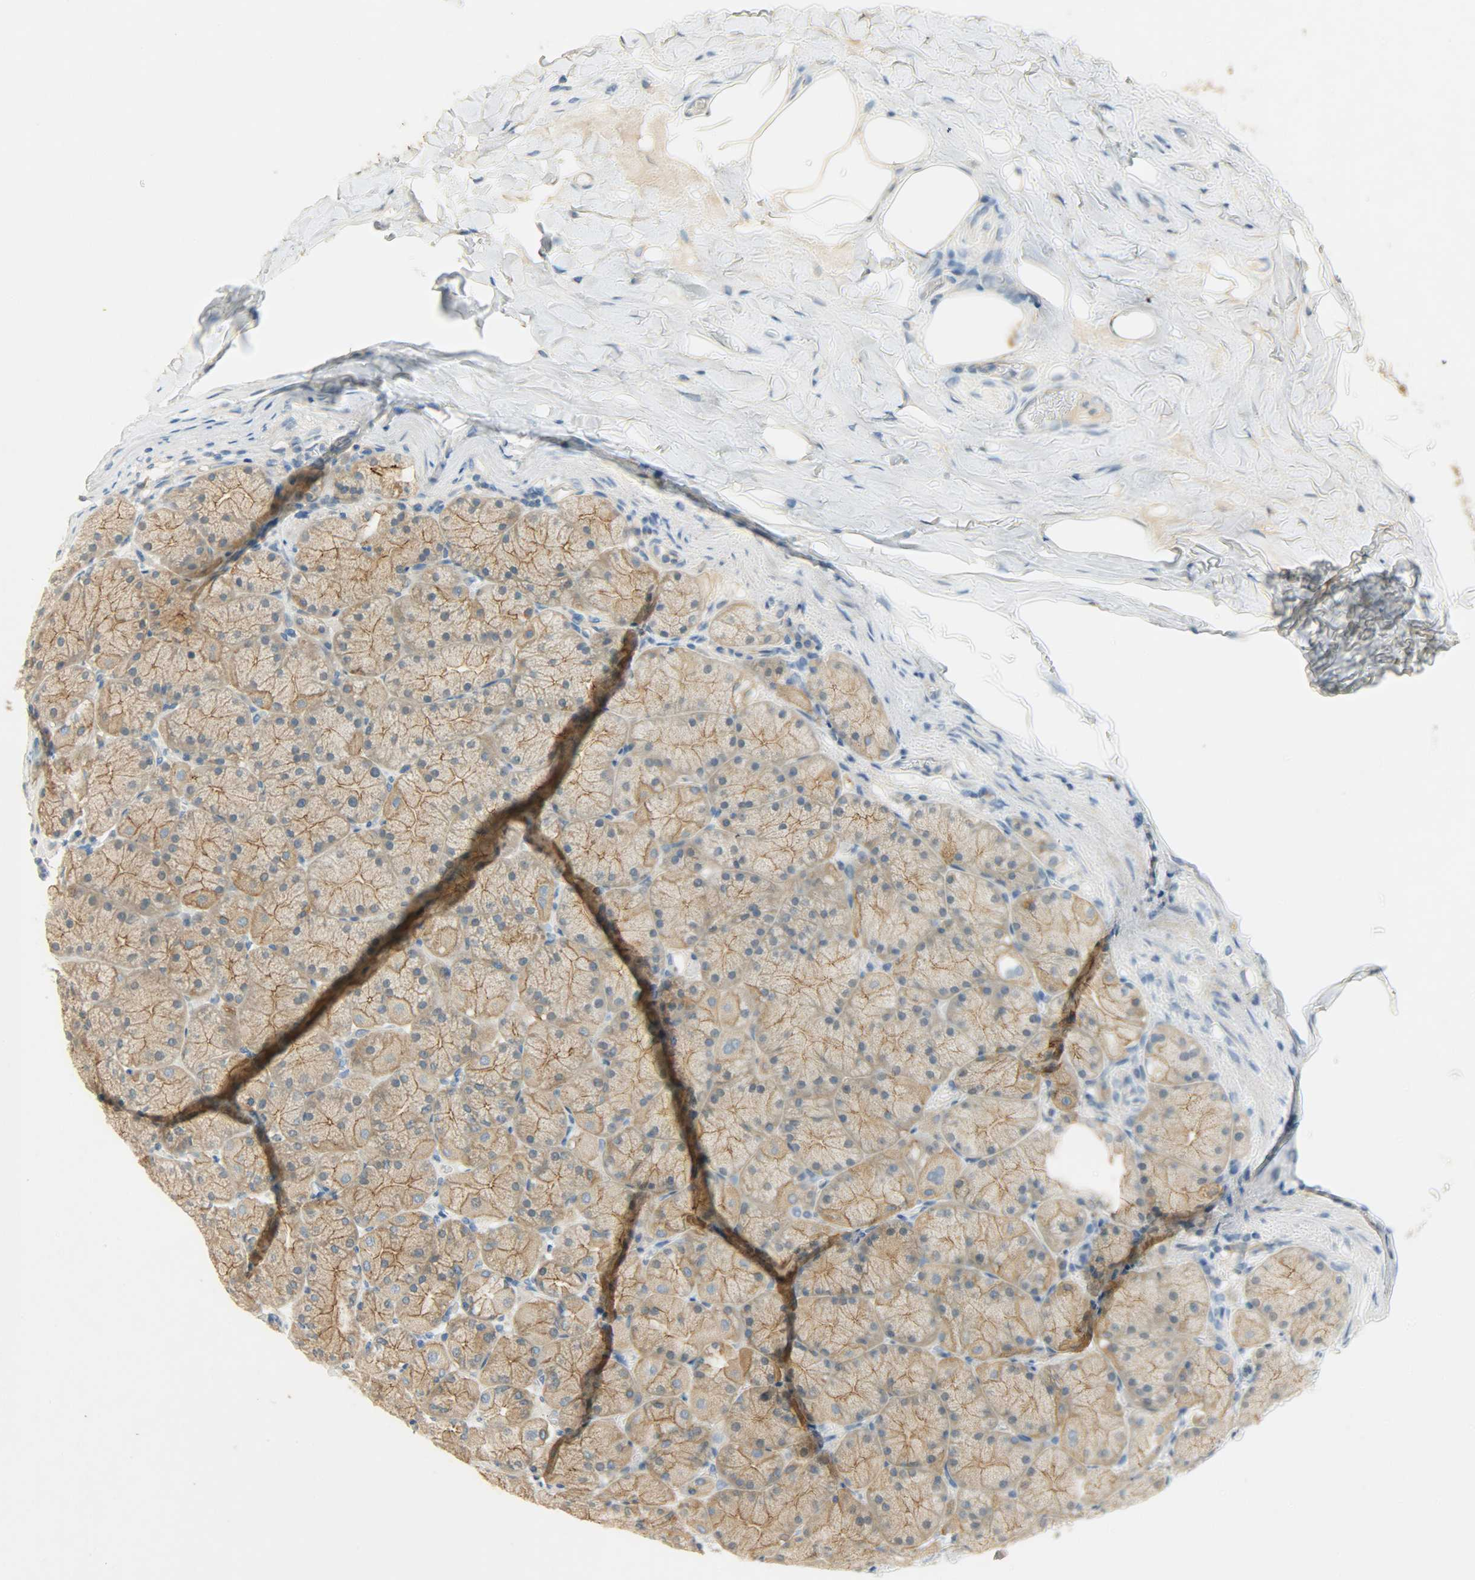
{"staining": {"intensity": "moderate", "quantity": ">75%", "location": "cytoplasmic/membranous"}, "tissue": "stomach", "cell_type": "Glandular cells", "image_type": "normal", "snomed": [{"axis": "morphology", "description": "Normal tissue, NOS"}, {"axis": "topography", "description": "Stomach, upper"}], "caption": "Immunohistochemical staining of unremarkable stomach demonstrates moderate cytoplasmic/membranous protein expression in about >75% of glandular cells. (DAB (3,3'-diaminobenzidine) = brown stain, brightfield microscopy at high magnification).", "gene": "DSG2", "patient": {"sex": "female", "age": 56}}